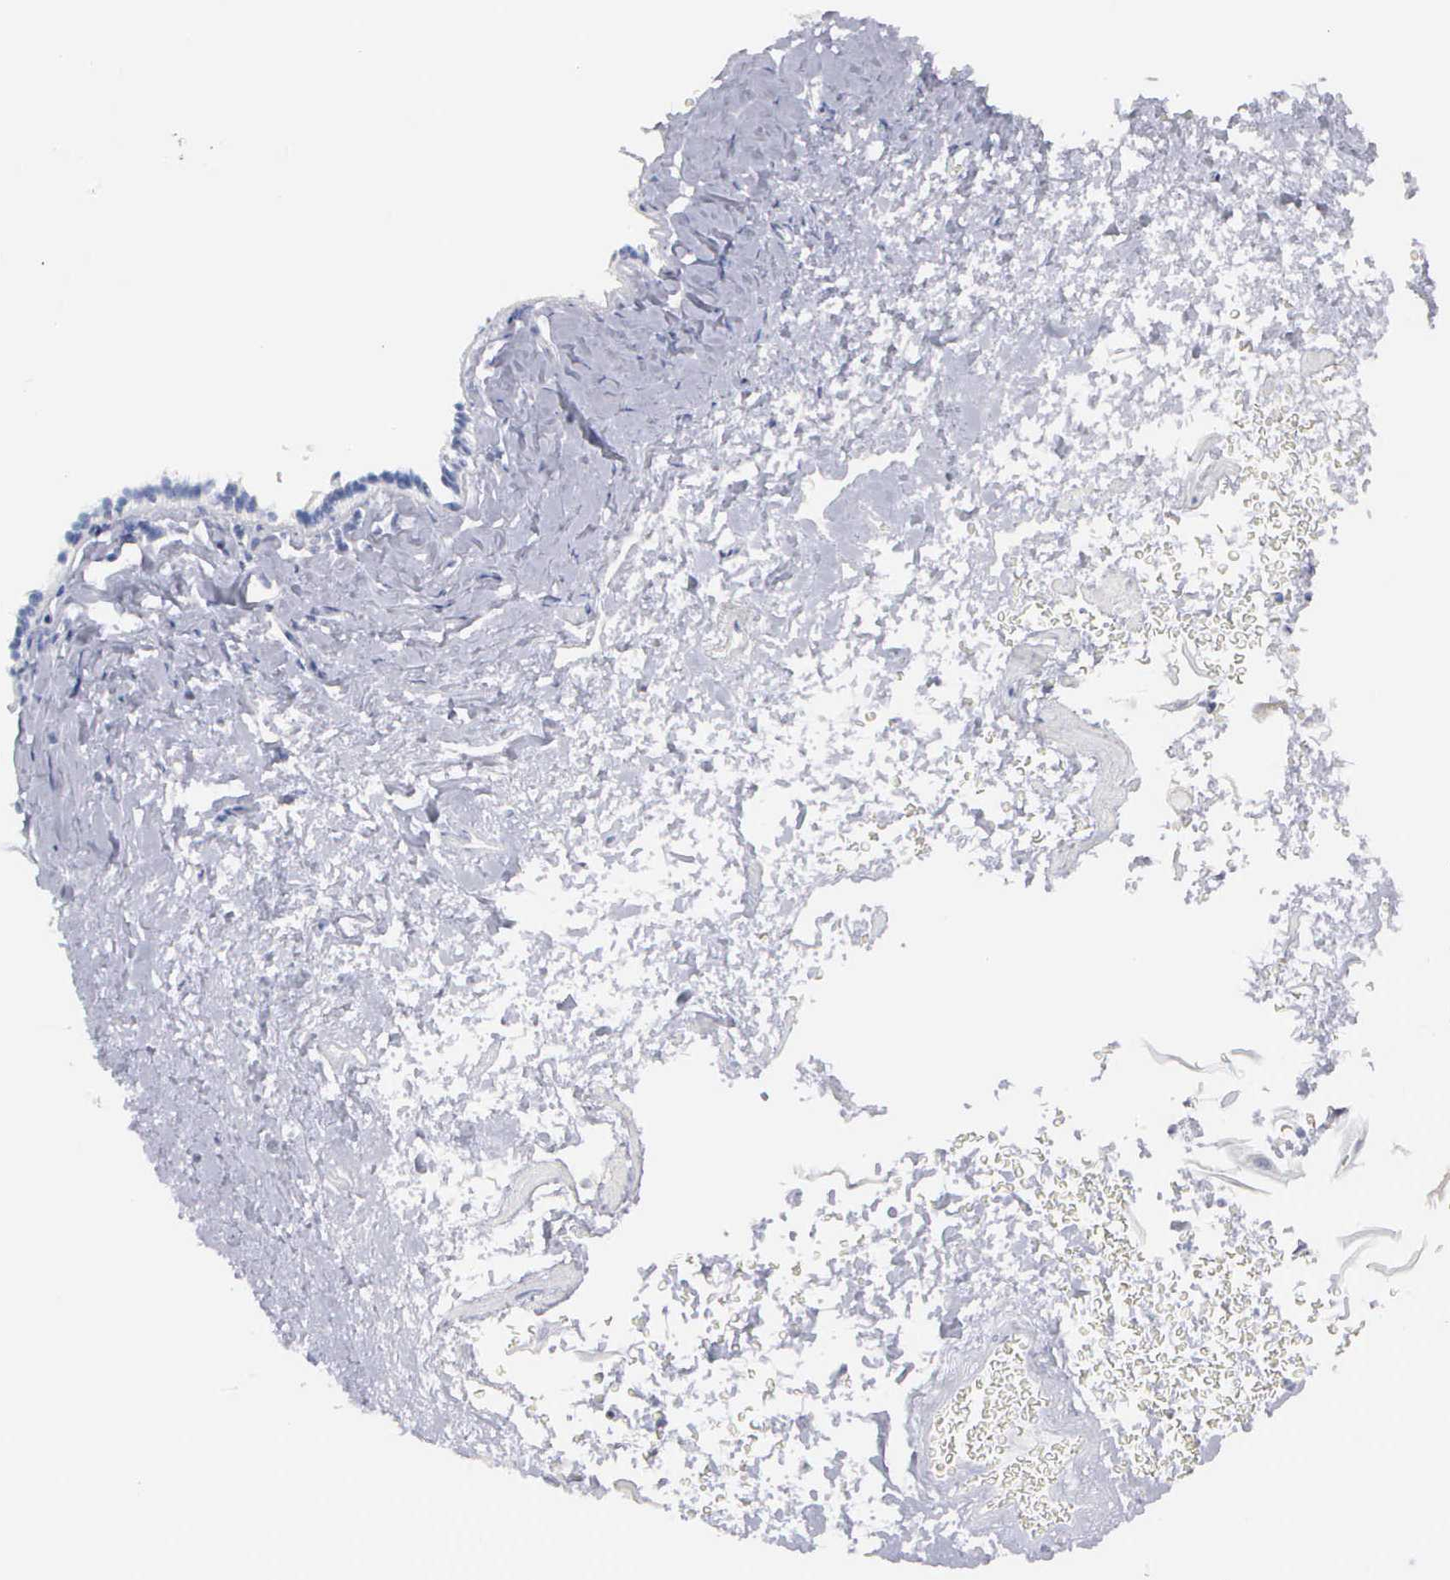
{"staining": {"intensity": "weak", "quantity": "<25%", "location": "cytoplasmic/membranous"}, "tissue": "esophagus", "cell_type": "Squamous epithelial cells", "image_type": "normal", "snomed": [{"axis": "morphology", "description": "Normal tissue, NOS"}, {"axis": "topography", "description": "Esophagus"}], "caption": "Immunohistochemistry micrograph of normal esophagus: human esophagus stained with DAB exhibits no significant protein expression in squamous epithelial cells.", "gene": "CEP170B", "patient": {"sex": "female", "age": 61}}